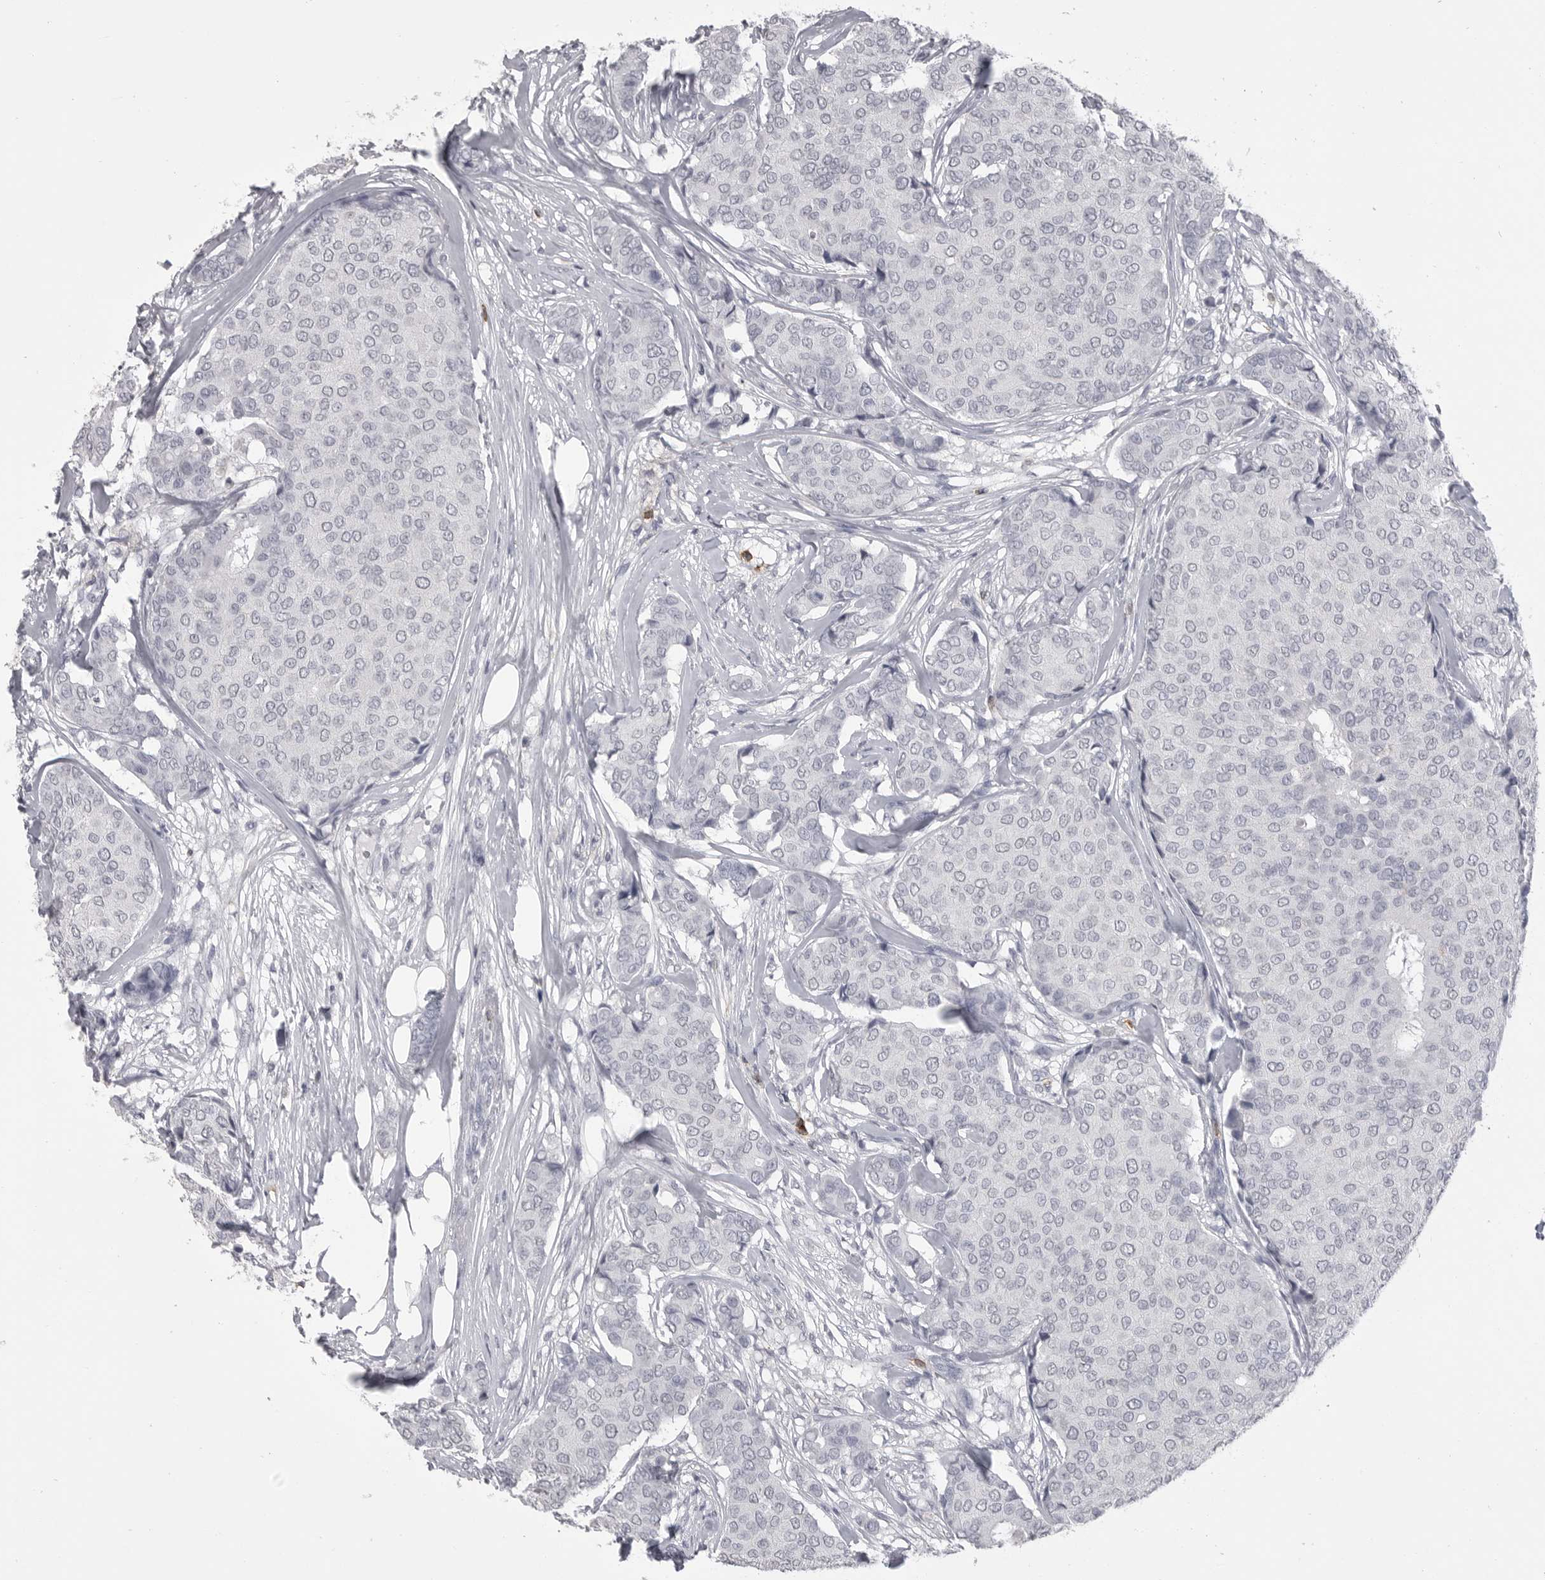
{"staining": {"intensity": "negative", "quantity": "none", "location": "none"}, "tissue": "breast cancer", "cell_type": "Tumor cells", "image_type": "cancer", "snomed": [{"axis": "morphology", "description": "Duct carcinoma"}, {"axis": "topography", "description": "Breast"}], "caption": "Immunohistochemical staining of human breast cancer shows no significant expression in tumor cells. (DAB IHC visualized using brightfield microscopy, high magnification).", "gene": "ITGAL", "patient": {"sex": "female", "age": 75}}